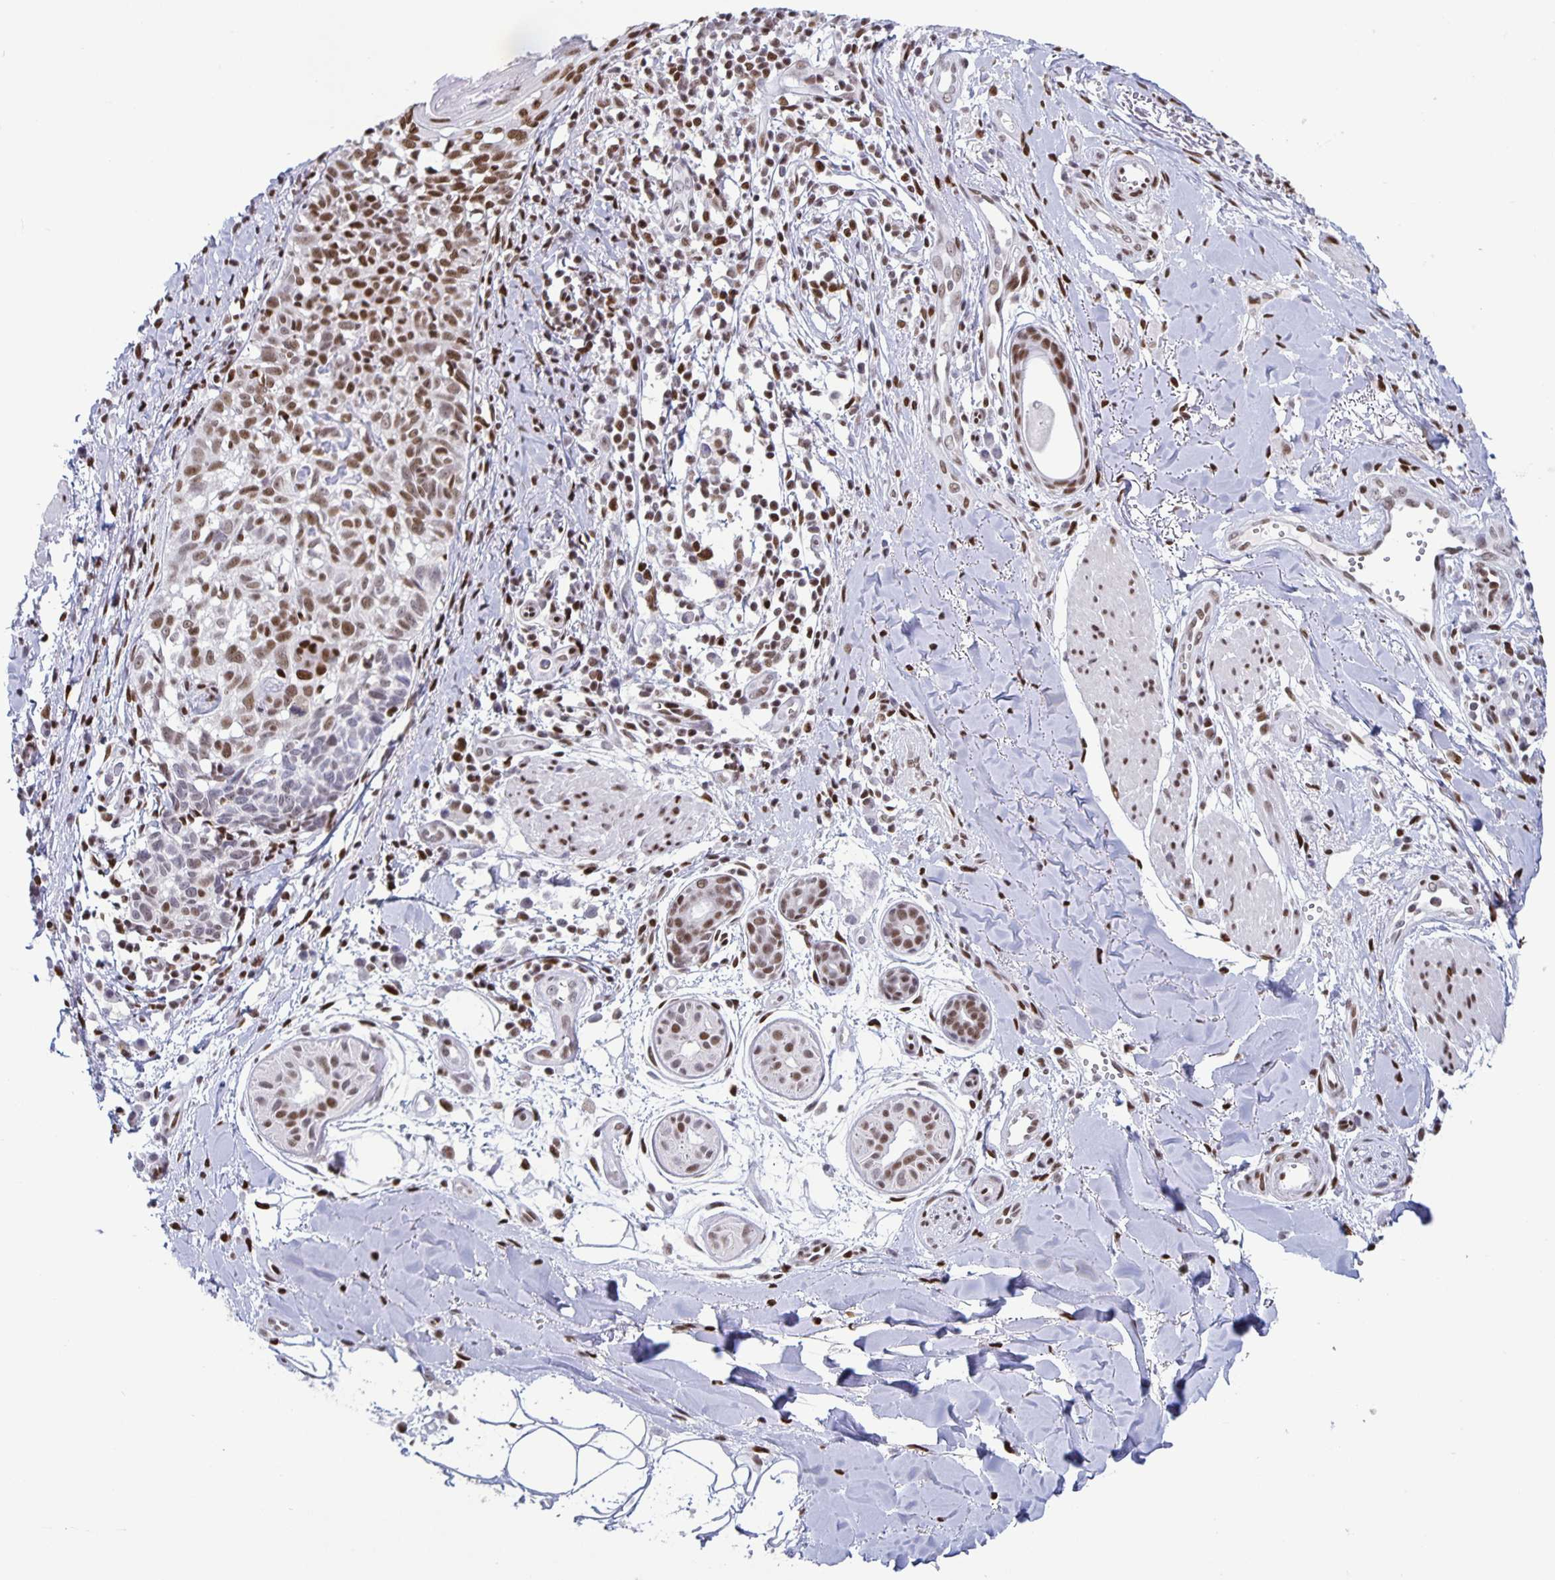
{"staining": {"intensity": "moderate", "quantity": ">75%", "location": "nuclear"}, "tissue": "melanoma", "cell_type": "Tumor cells", "image_type": "cancer", "snomed": [{"axis": "morphology", "description": "Malignant melanoma, NOS"}, {"axis": "topography", "description": "Skin"}], "caption": "DAB immunohistochemical staining of malignant melanoma reveals moderate nuclear protein staining in approximately >75% of tumor cells. (DAB (3,3'-diaminobenzidine) = brown stain, brightfield microscopy at high magnification).", "gene": "JUND", "patient": {"sex": "male", "age": 48}}